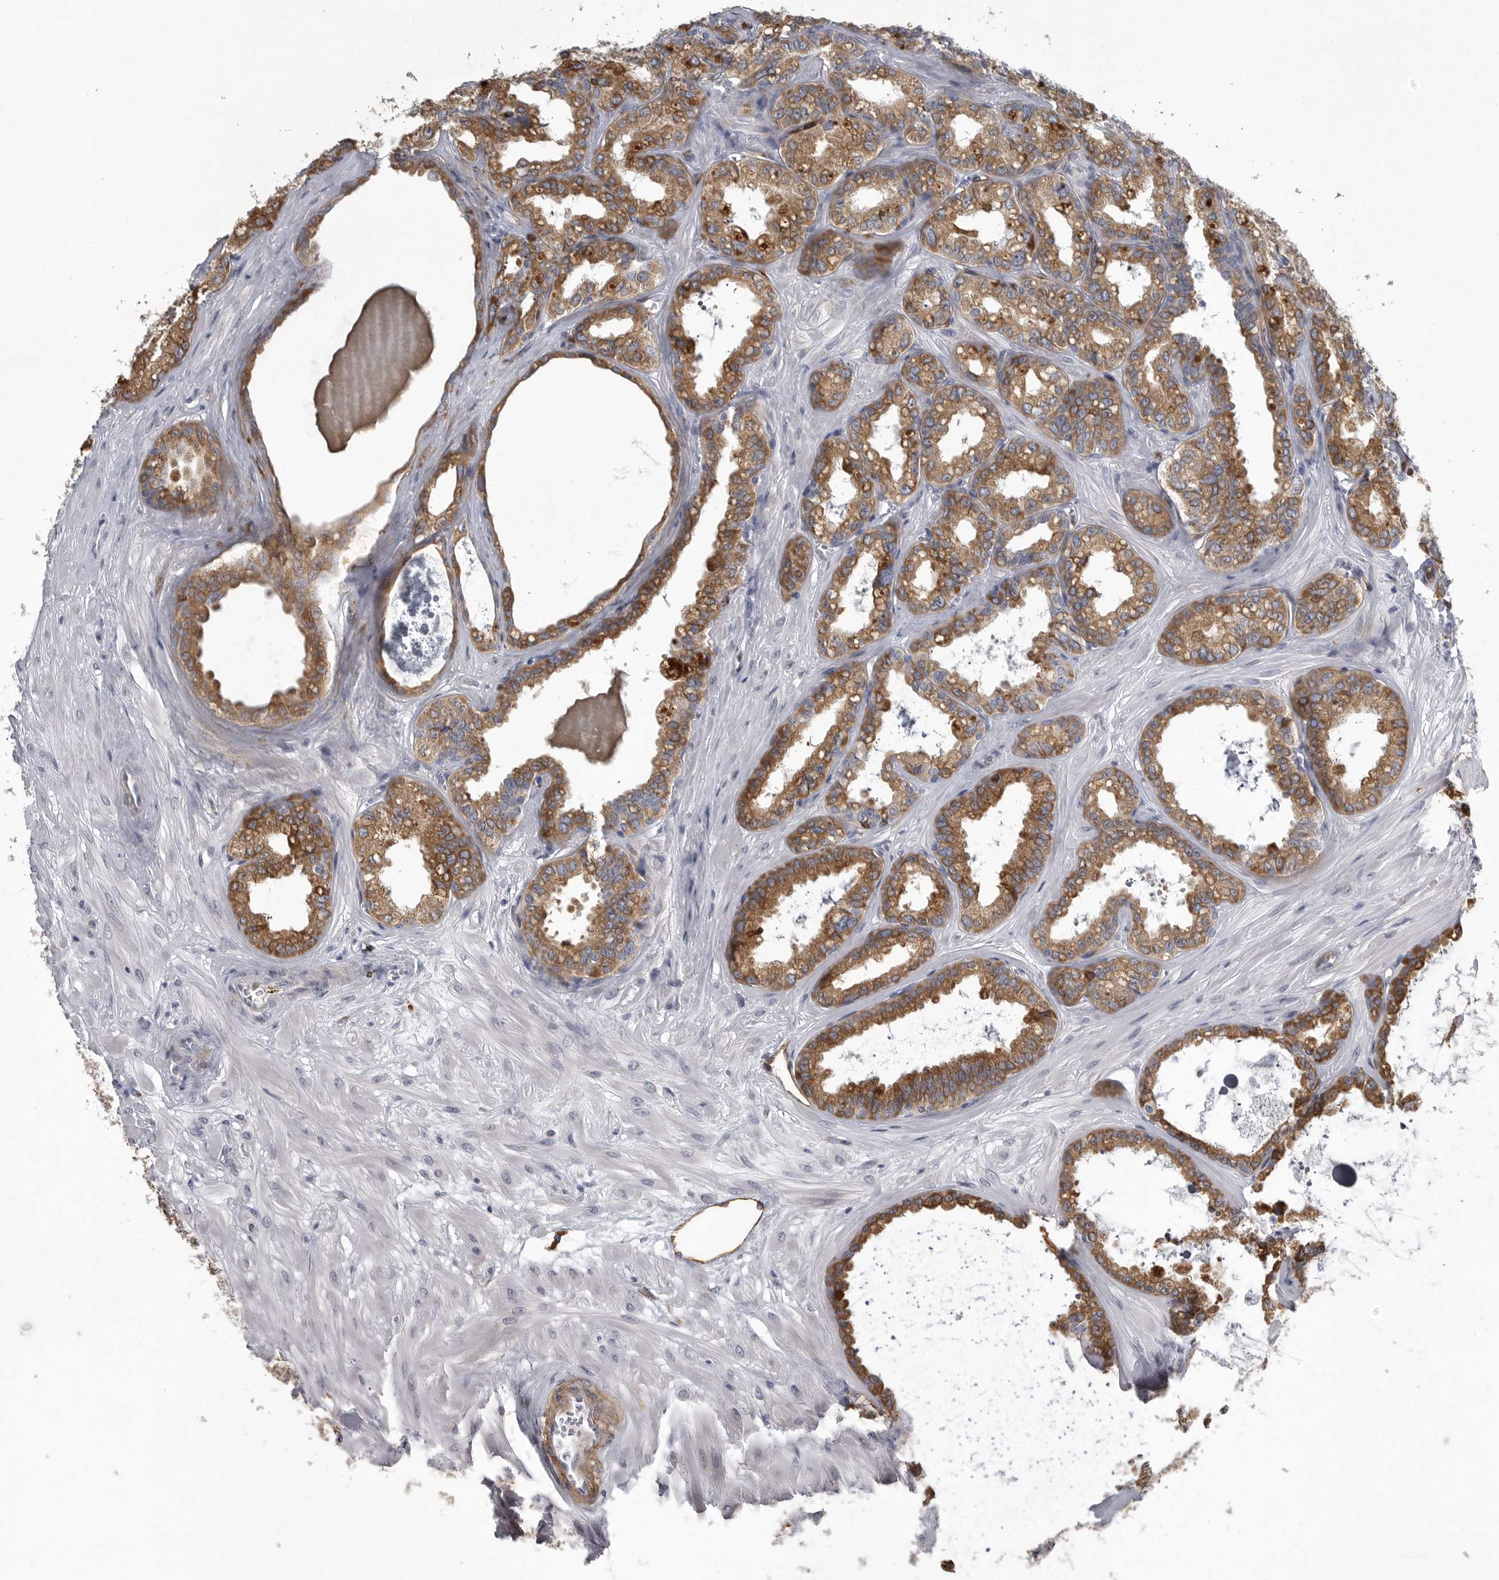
{"staining": {"intensity": "moderate", "quantity": ">75%", "location": "cytoplasmic/membranous"}, "tissue": "seminal vesicle", "cell_type": "Glandular cells", "image_type": "normal", "snomed": [{"axis": "morphology", "description": "Normal tissue, NOS"}, {"axis": "topography", "description": "Prostate"}, {"axis": "topography", "description": "Seminal veicle"}], "caption": "About >75% of glandular cells in benign human seminal vesicle show moderate cytoplasmic/membranous protein positivity as visualized by brown immunohistochemical staining.", "gene": "MINPP1", "patient": {"sex": "male", "age": 51}}